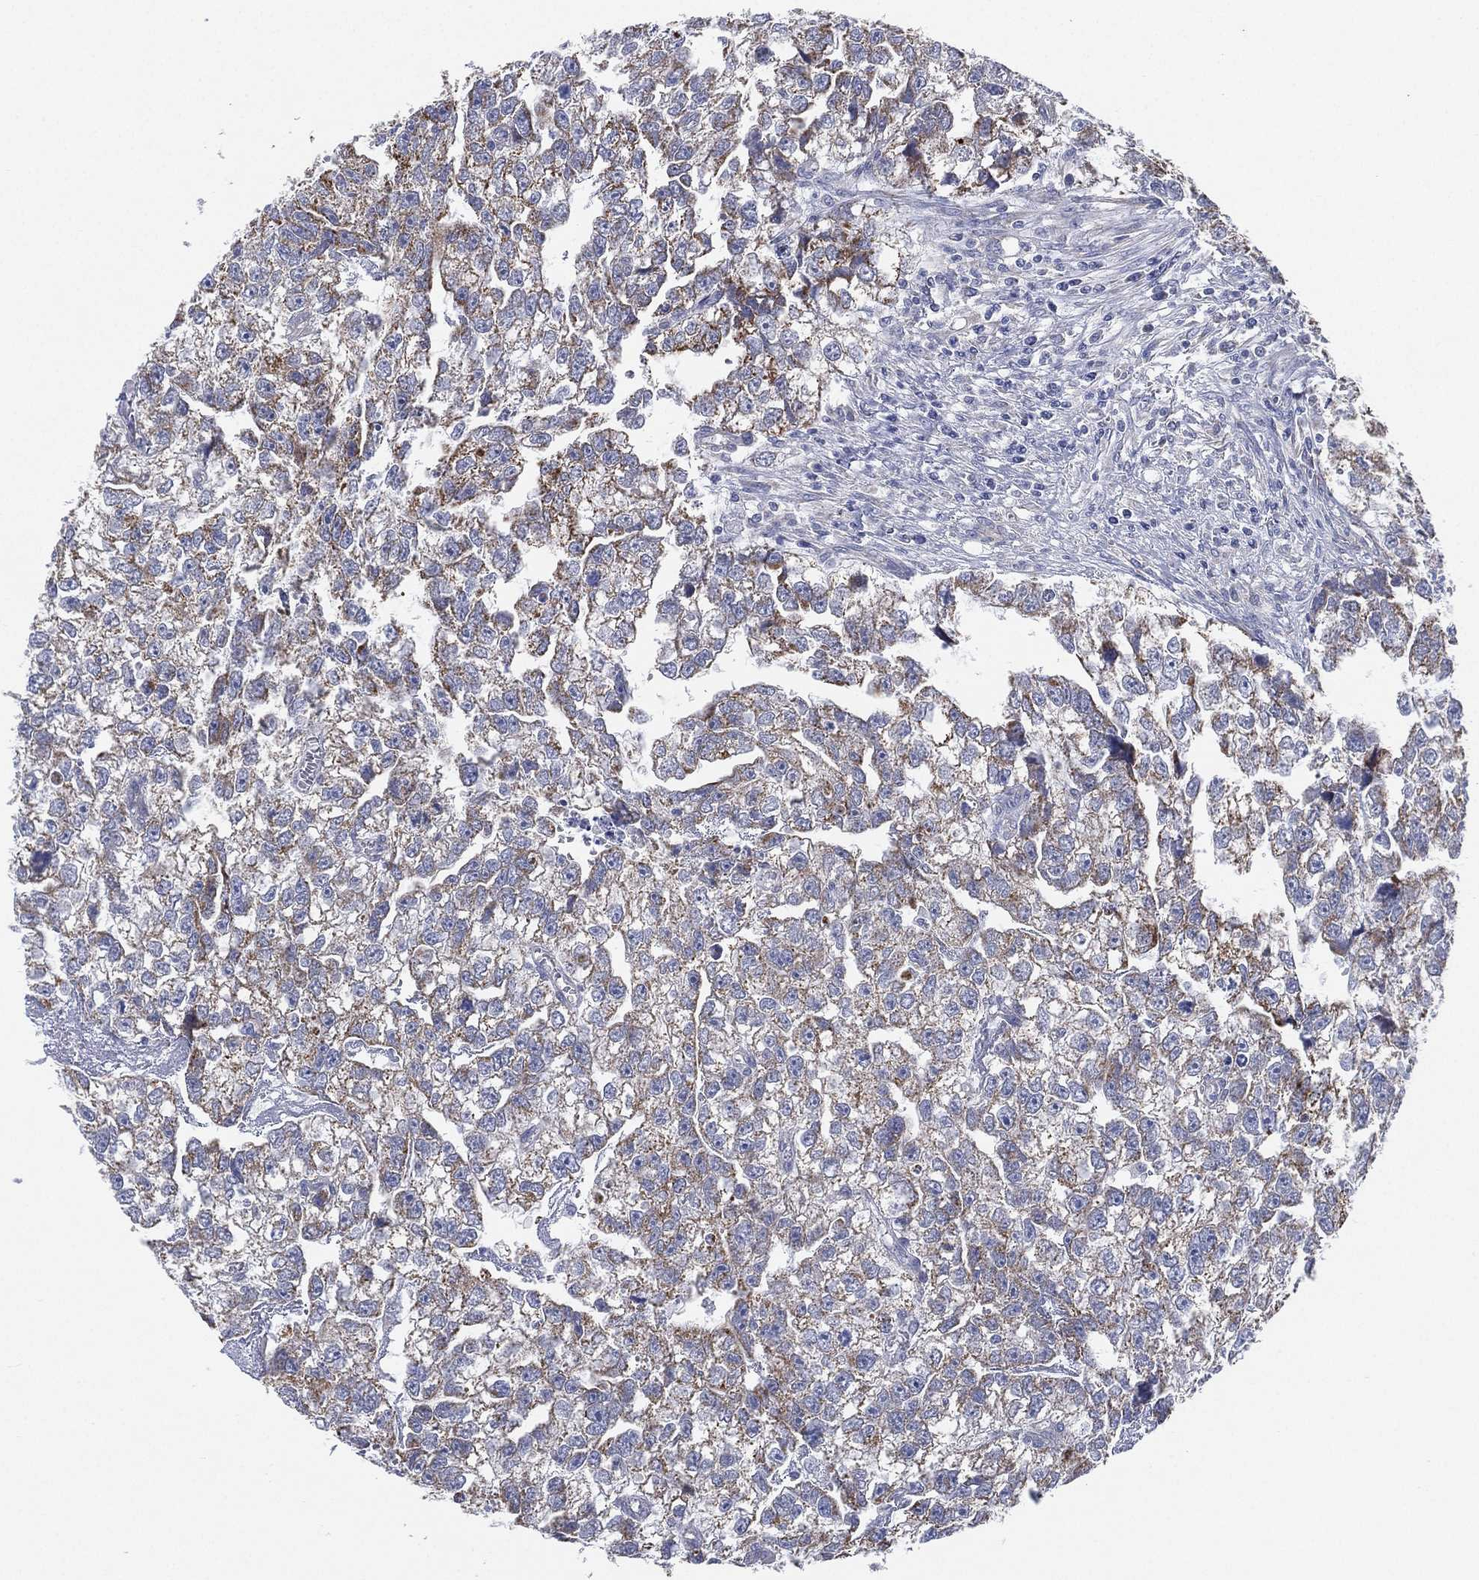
{"staining": {"intensity": "moderate", "quantity": "25%-75%", "location": "cytoplasmic/membranous"}, "tissue": "testis cancer", "cell_type": "Tumor cells", "image_type": "cancer", "snomed": [{"axis": "morphology", "description": "Carcinoma, Embryonal, NOS"}, {"axis": "morphology", "description": "Teratoma, malignant, NOS"}, {"axis": "topography", "description": "Testis"}], "caption": "Human testis cancer stained for a protein (brown) displays moderate cytoplasmic/membranous positive positivity in about 25%-75% of tumor cells.", "gene": "INA", "patient": {"sex": "male", "age": 44}}